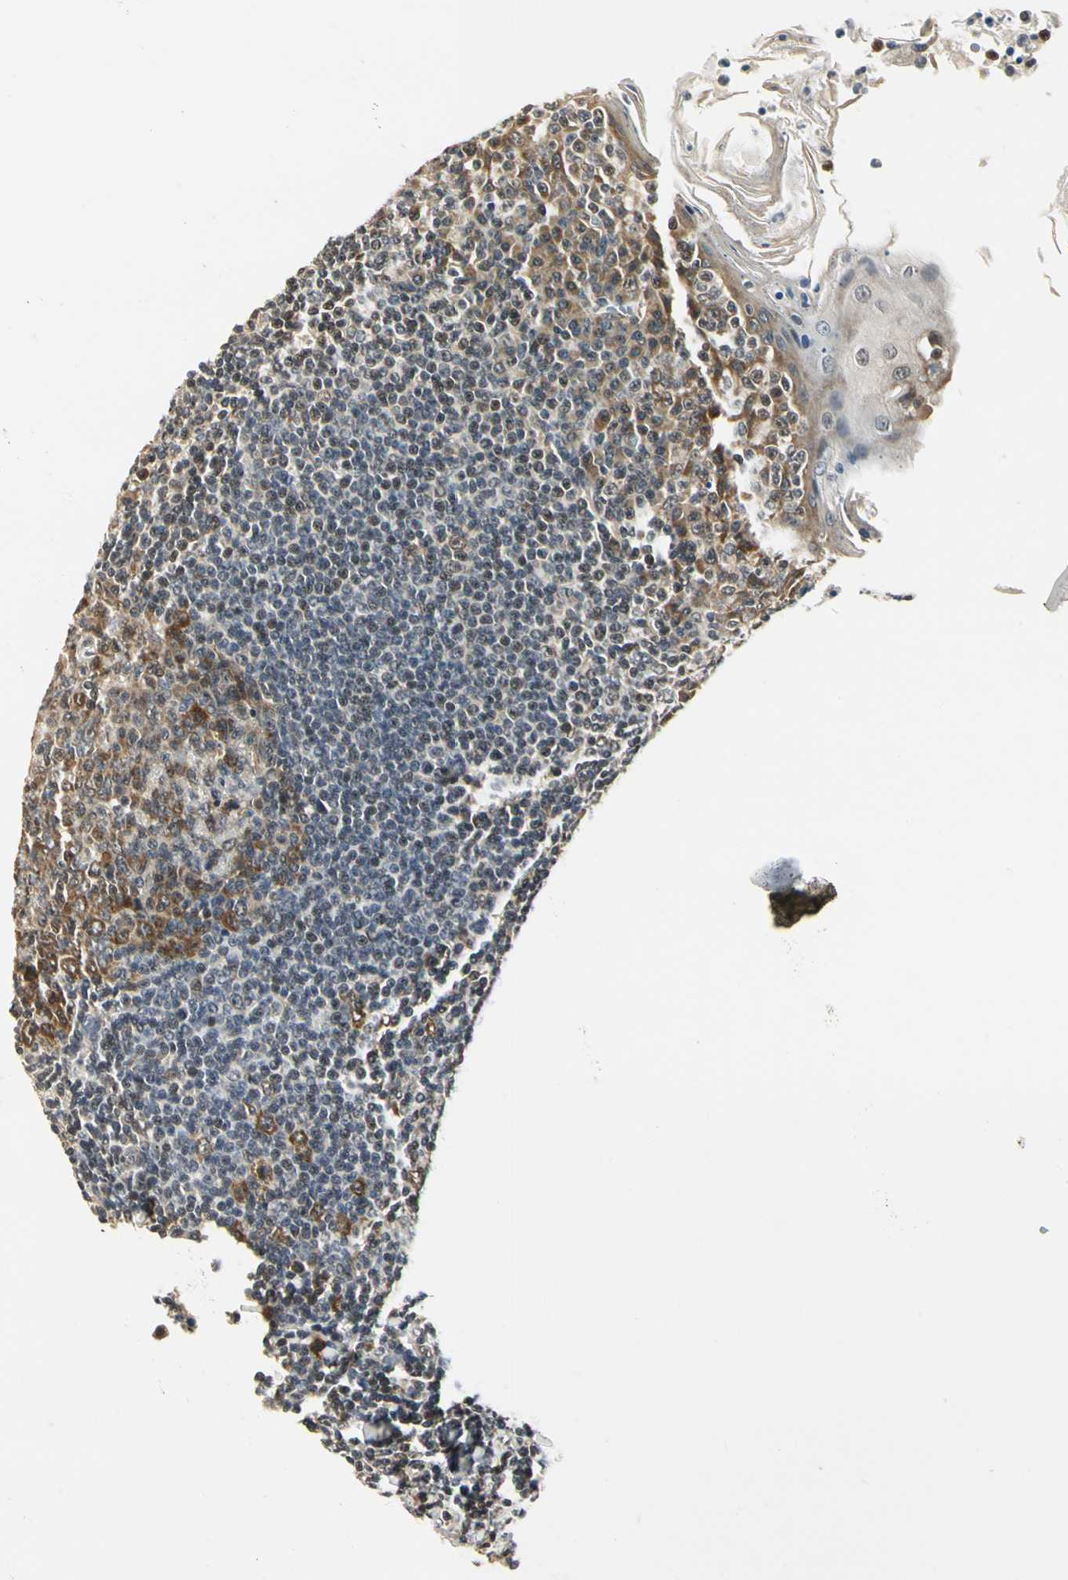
{"staining": {"intensity": "moderate", "quantity": ">75%", "location": "cytoplasmic/membranous"}, "tissue": "tonsil", "cell_type": "Germinal center cells", "image_type": "normal", "snomed": [{"axis": "morphology", "description": "Normal tissue, NOS"}, {"axis": "topography", "description": "Tonsil"}], "caption": "Protein expression analysis of normal human tonsil reveals moderate cytoplasmic/membranous positivity in approximately >75% of germinal center cells. The protein of interest is stained brown, and the nuclei are stained in blue (DAB IHC with brightfield microscopy, high magnification).", "gene": "PDK2", "patient": {"sex": "male", "age": 31}}